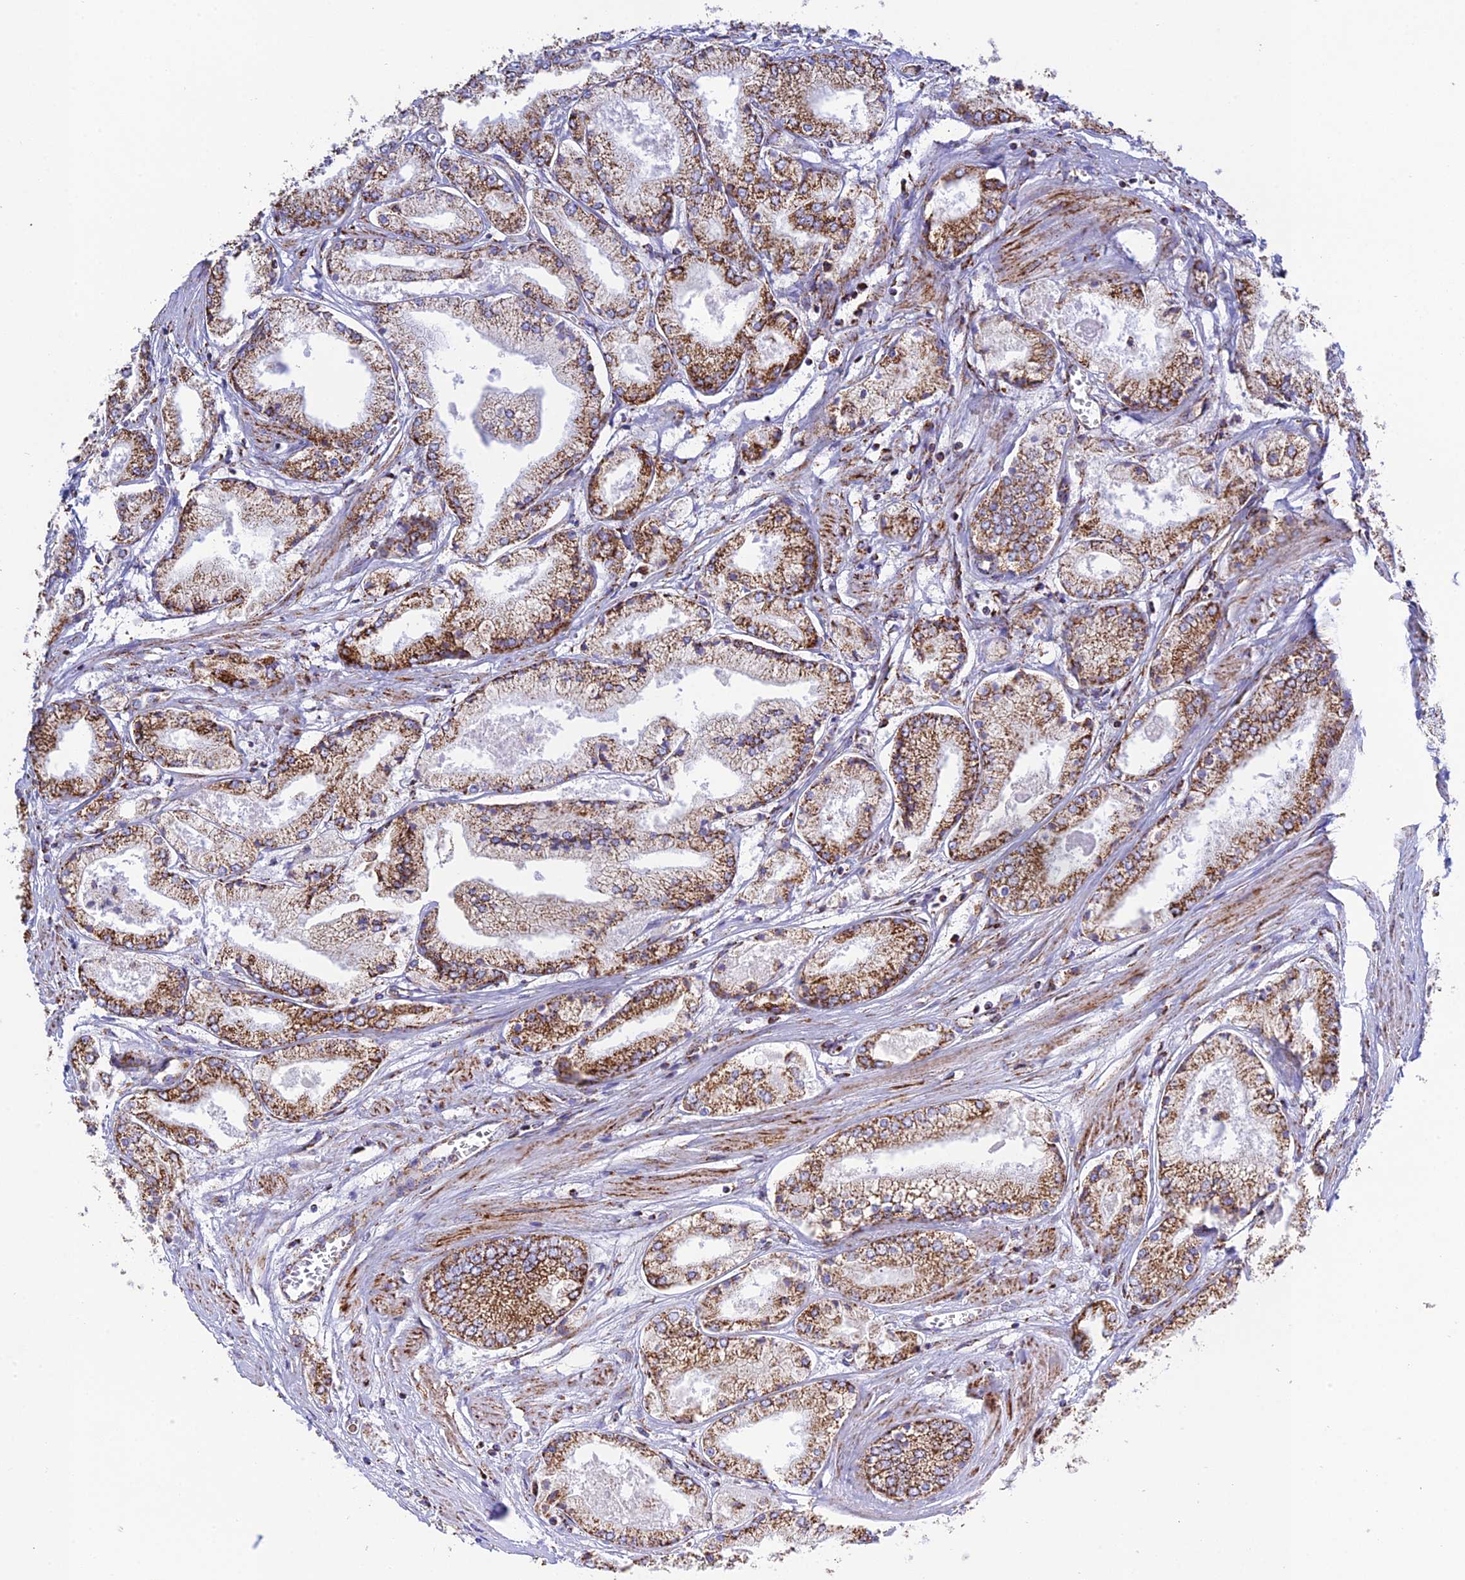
{"staining": {"intensity": "moderate", "quantity": ">75%", "location": "cytoplasmic/membranous"}, "tissue": "prostate cancer", "cell_type": "Tumor cells", "image_type": "cancer", "snomed": [{"axis": "morphology", "description": "Adenocarcinoma, Low grade"}, {"axis": "topography", "description": "Prostate"}], "caption": "Immunohistochemical staining of prostate cancer (adenocarcinoma (low-grade)) reveals medium levels of moderate cytoplasmic/membranous staining in approximately >75% of tumor cells. Nuclei are stained in blue.", "gene": "CHCHD3", "patient": {"sex": "male", "age": 60}}